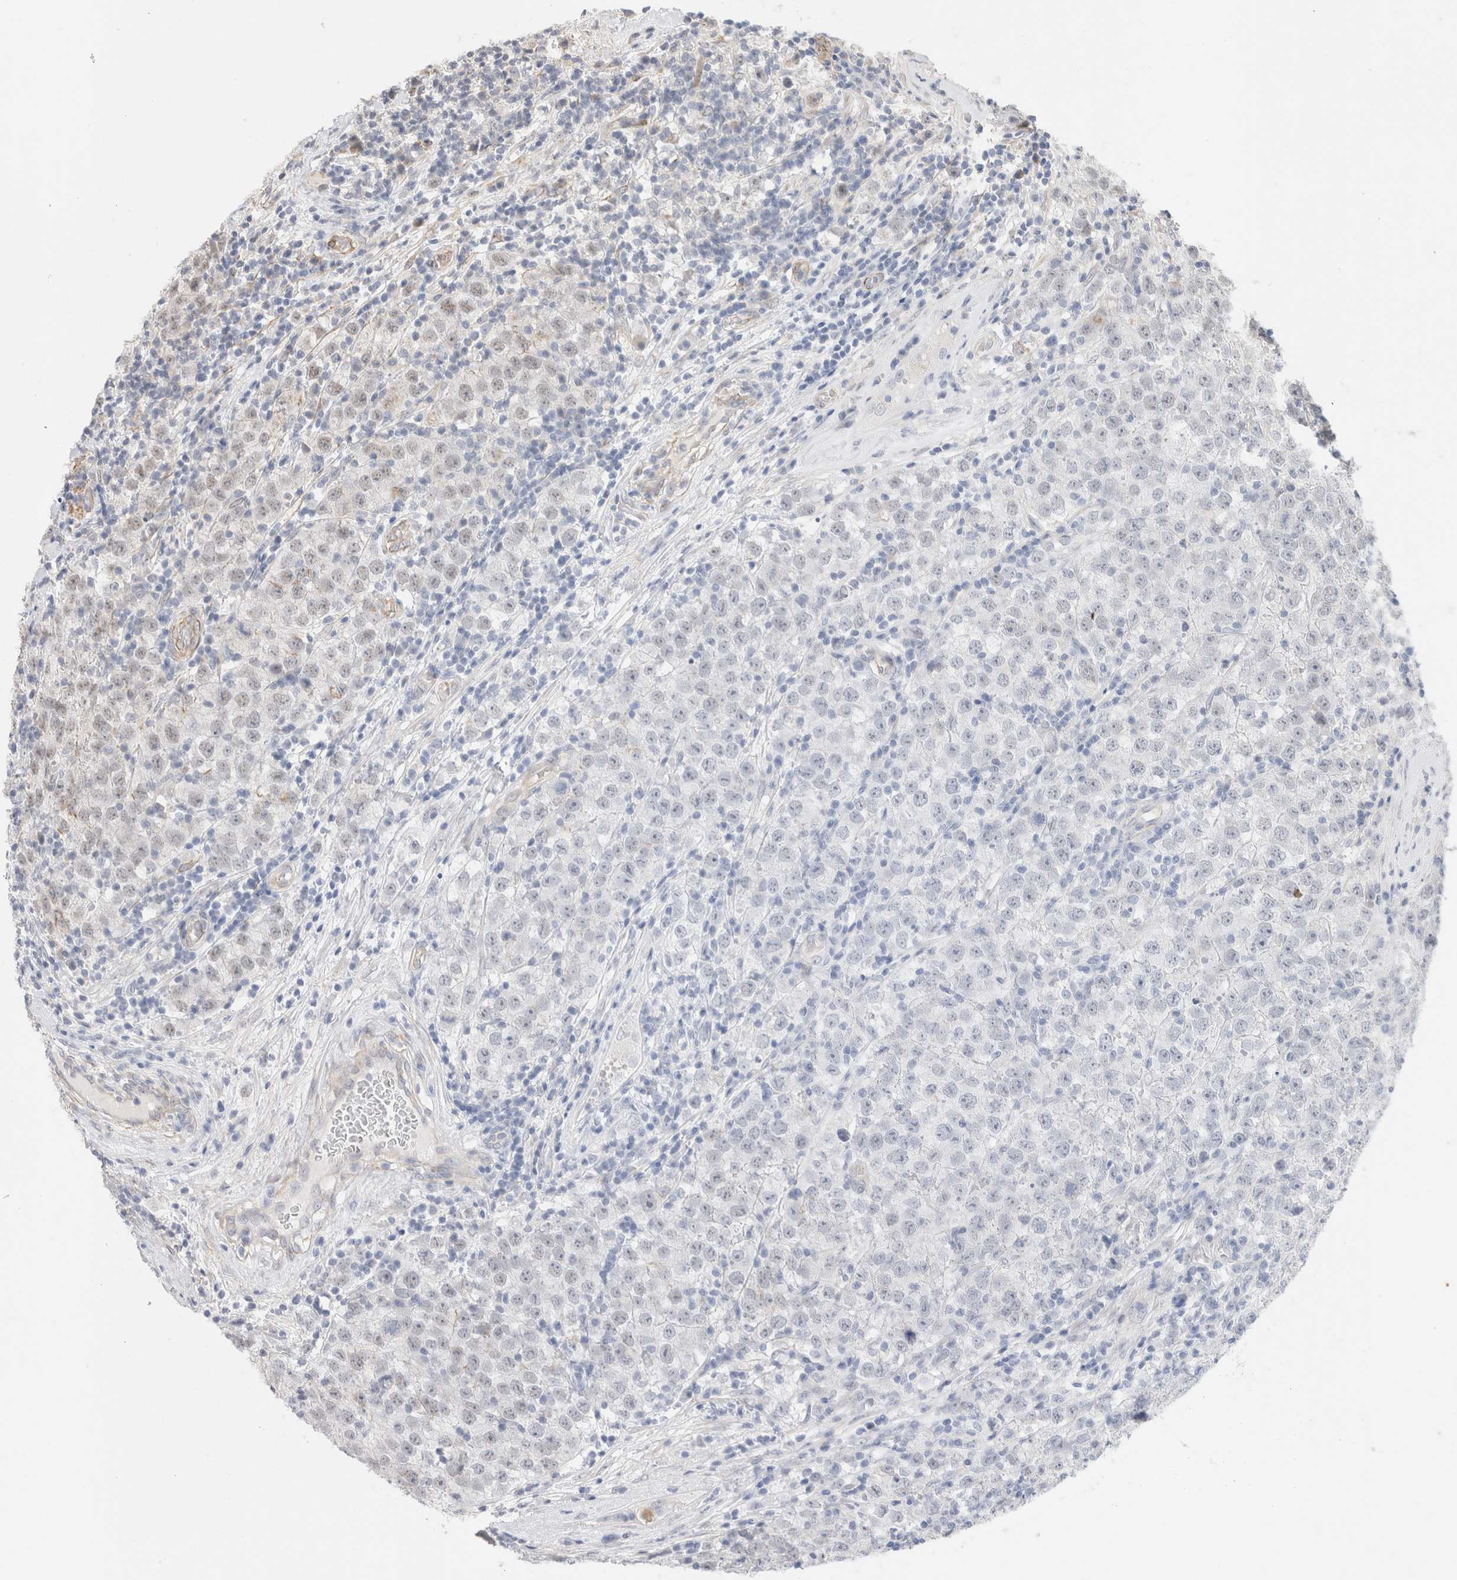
{"staining": {"intensity": "moderate", "quantity": "<25%", "location": "nuclear"}, "tissue": "testis cancer", "cell_type": "Tumor cells", "image_type": "cancer", "snomed": [{"axis": "morphology", "description": "Seminoma, NOS"}, {"axis": "morphology", "description": "Carcinoma, Embryonal, NOS"}, {"axis": "topography", "description": "Testis"}], "caption": "IHC photomicrograph of neoplastic tissue: human testis cancer (embryonal carcinoma) stained using IHC demonstrates low levels of moderate protein expression localized specifically in the nuclear of tumor cells, appearing as a nuclear brown color.", "gene": "CAAP1", "patient": {"sex": "male", "age": 28}}